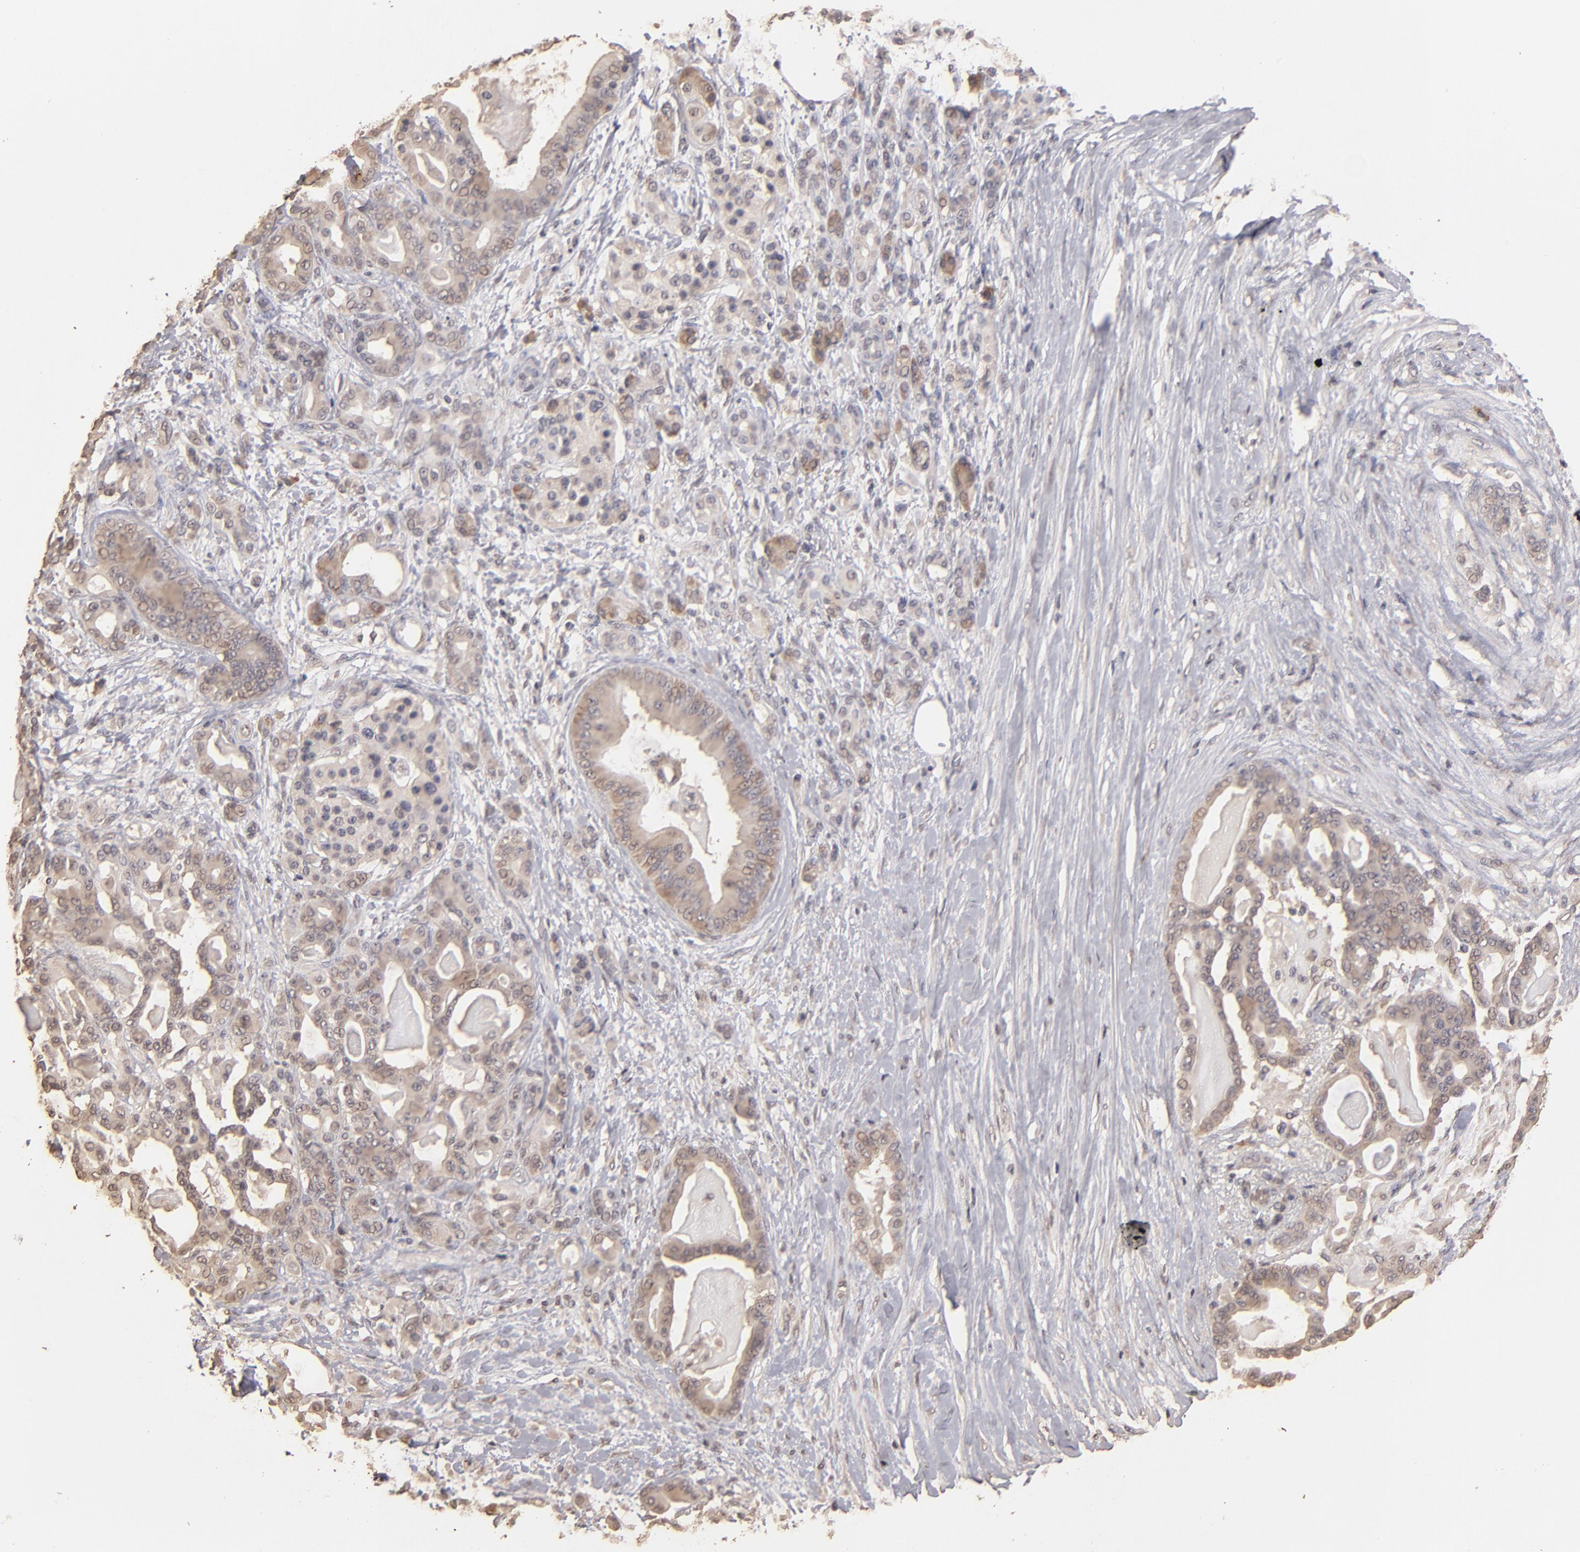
{"staining": {"intensity": "moderate", "quantity": ">75%", "location": "cytoplasmic/membranous"}, "tissue": "pancreatic cancer", "cell_type": "Tumor cells", "image_type": "cancer", "snomed": [{"axis": "morphology", "description": "Adenocarcinoma, NOS"}, {"axis": "topography", "description": "Pancreas"}], "caption": "An image of pancreatic cancer stained for a protein reveals moderate cytoplasmic/membranous brown staining in tumor cells.", "gene": "OPHN1", "patient": {"sex": "male", "age": 63}}